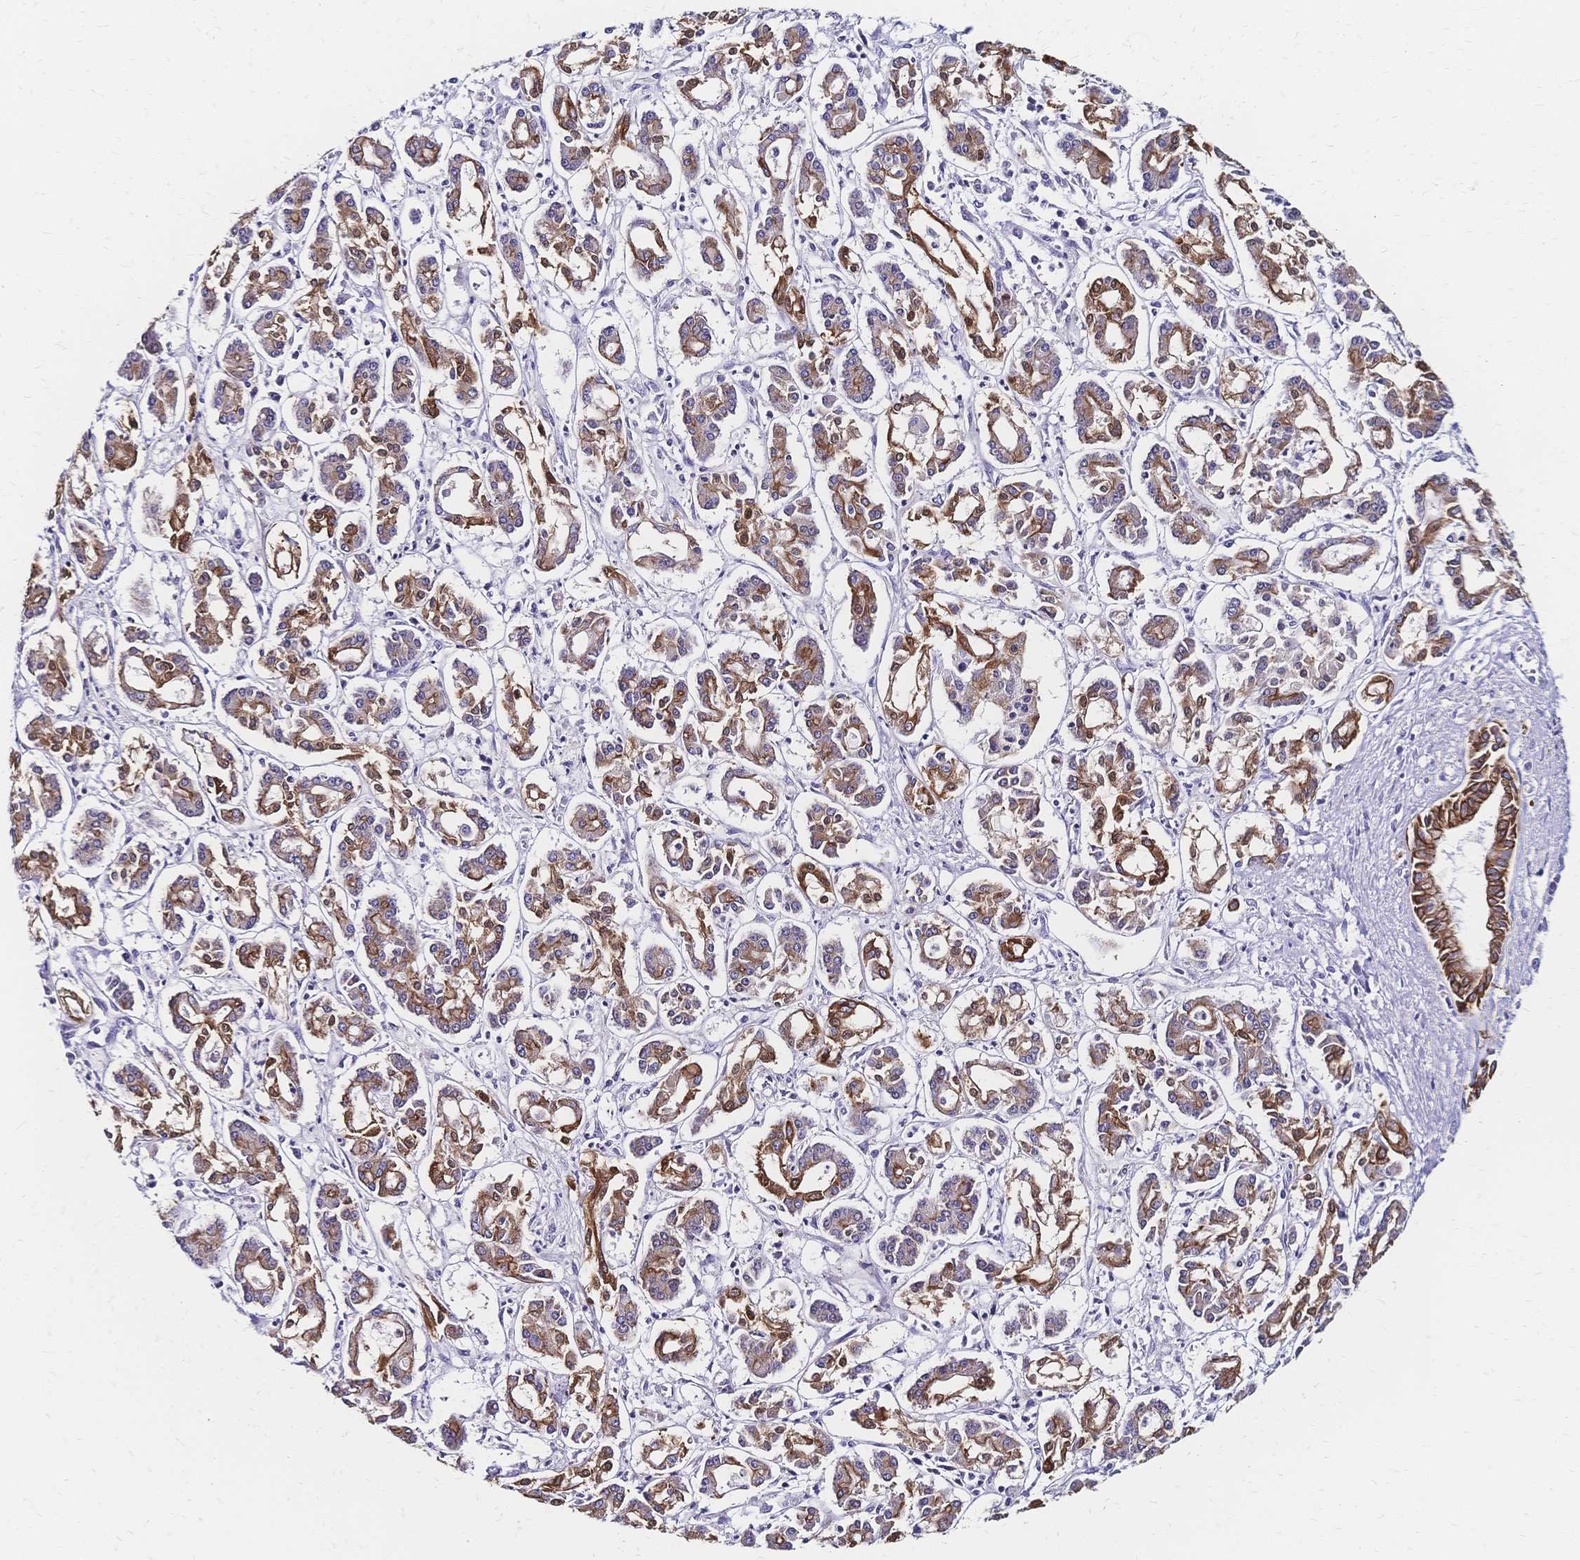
{"staining": {"intensity": "strong", "quantity": "25%-75%", "location": "cytoplasmic/membranous"}, "tissue": "pancreatic cancer", "cell_type": "Tumor cells", "image_type": "cancer", "snomed": [{"axis": "morphology", "description": "Adenocarcinoma, NOS"}, {"axis": "topography", "description": "Pancreas"}], "caption": "Adenocarcinoma (pancreatic) was stained to show a protein in brown. There is high levels of strong cytoplasmic/membranous staining in about 25%-75% of tumor cells.", "gene": "DTNB", "patient": {"sex": "male", "age": 85}}